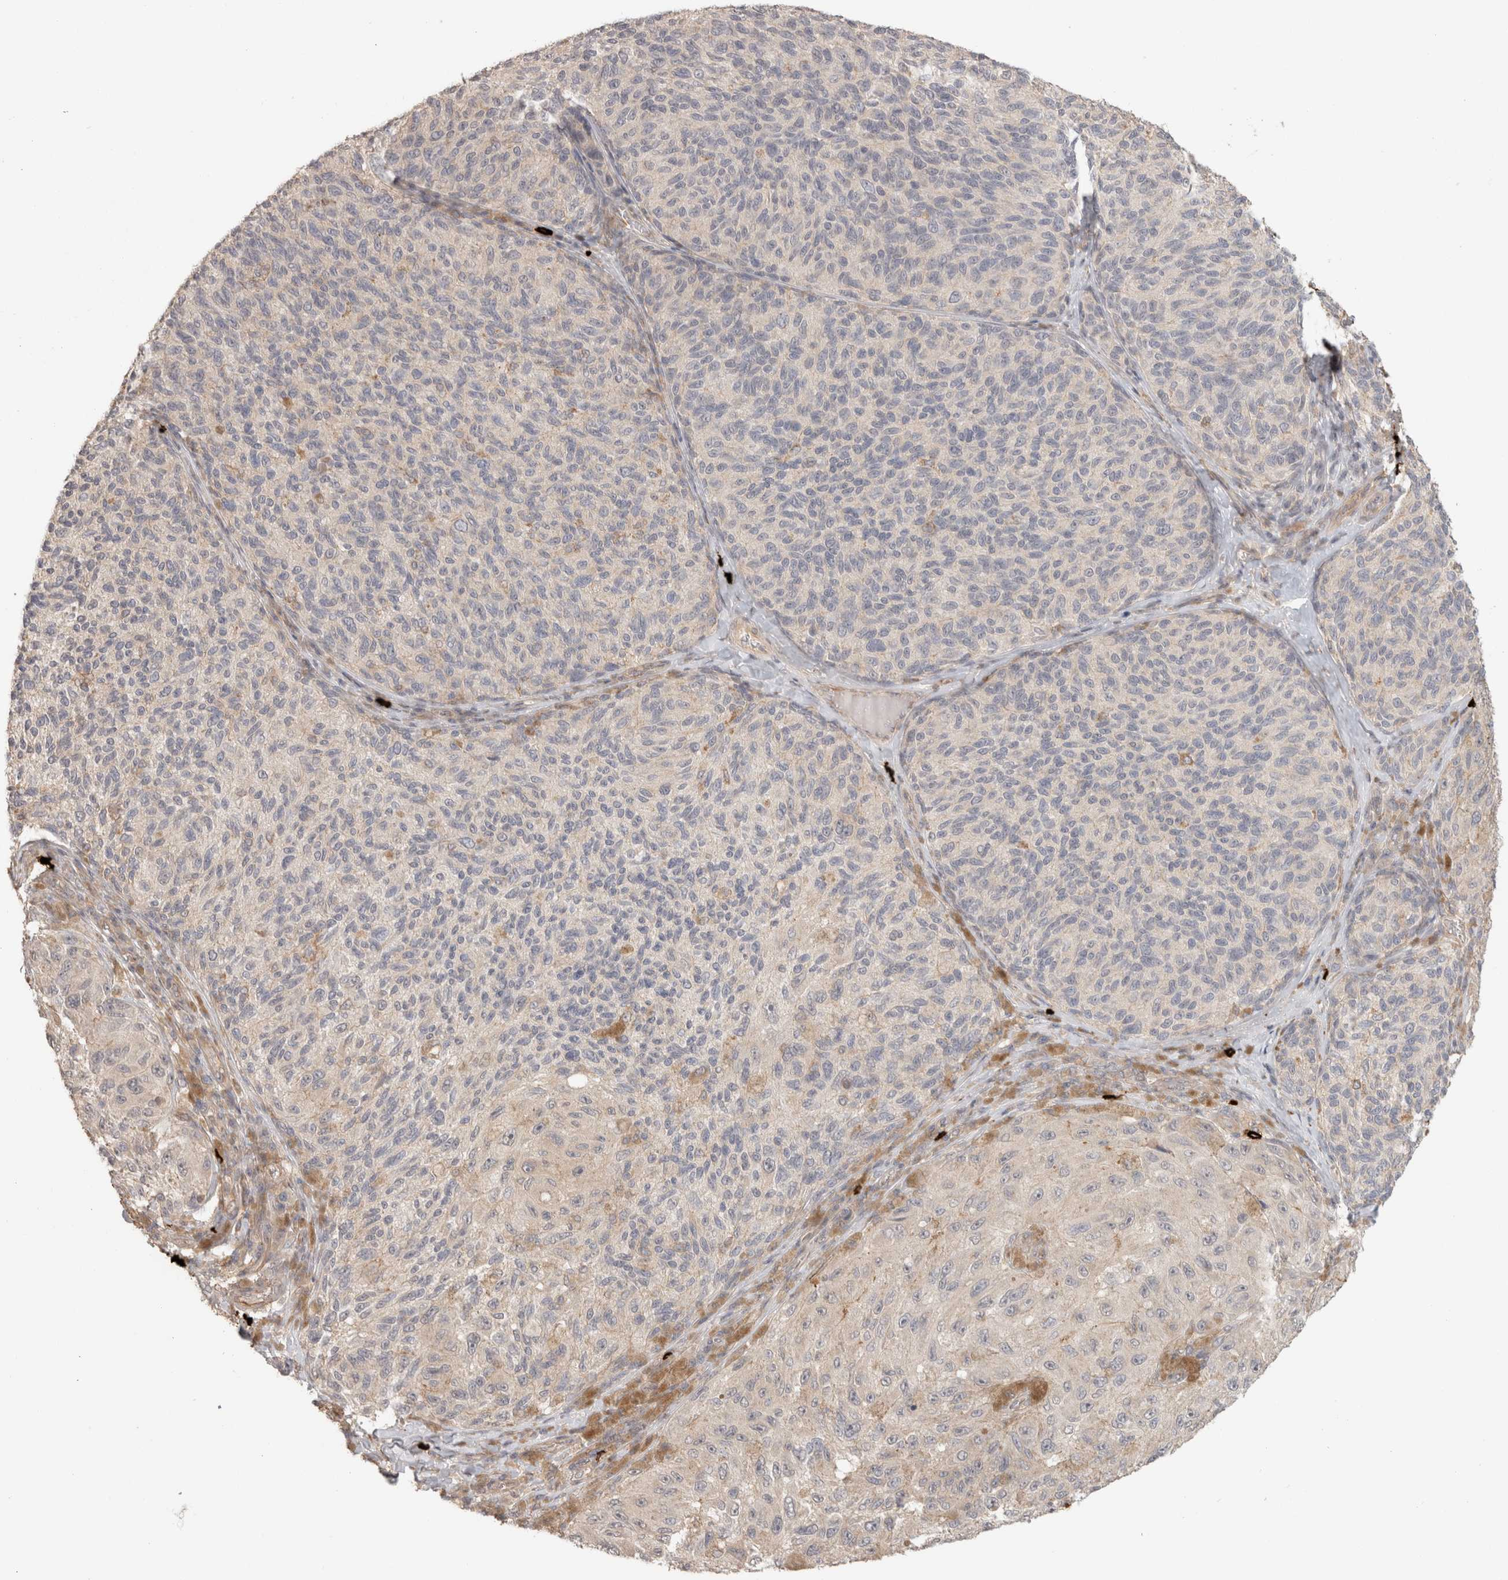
{"staining": {"intensity": "negative", "quantity": "none", "location": "none"}, "tissue": "melanoma", "cell_type": "Tumor cells", "image_type": "cancer", "snomed": [{"axis": "morphology", "description": "Malignant melanoma, NOS"}, {"axis": "topography", "description": "Skin"}], "caption": "This is an IHC photomicrograph of malignant melanoma. There is no expression in tumor cells.", "gene": "HSPG2", "patient": {"sex": "female", "age": 73}}